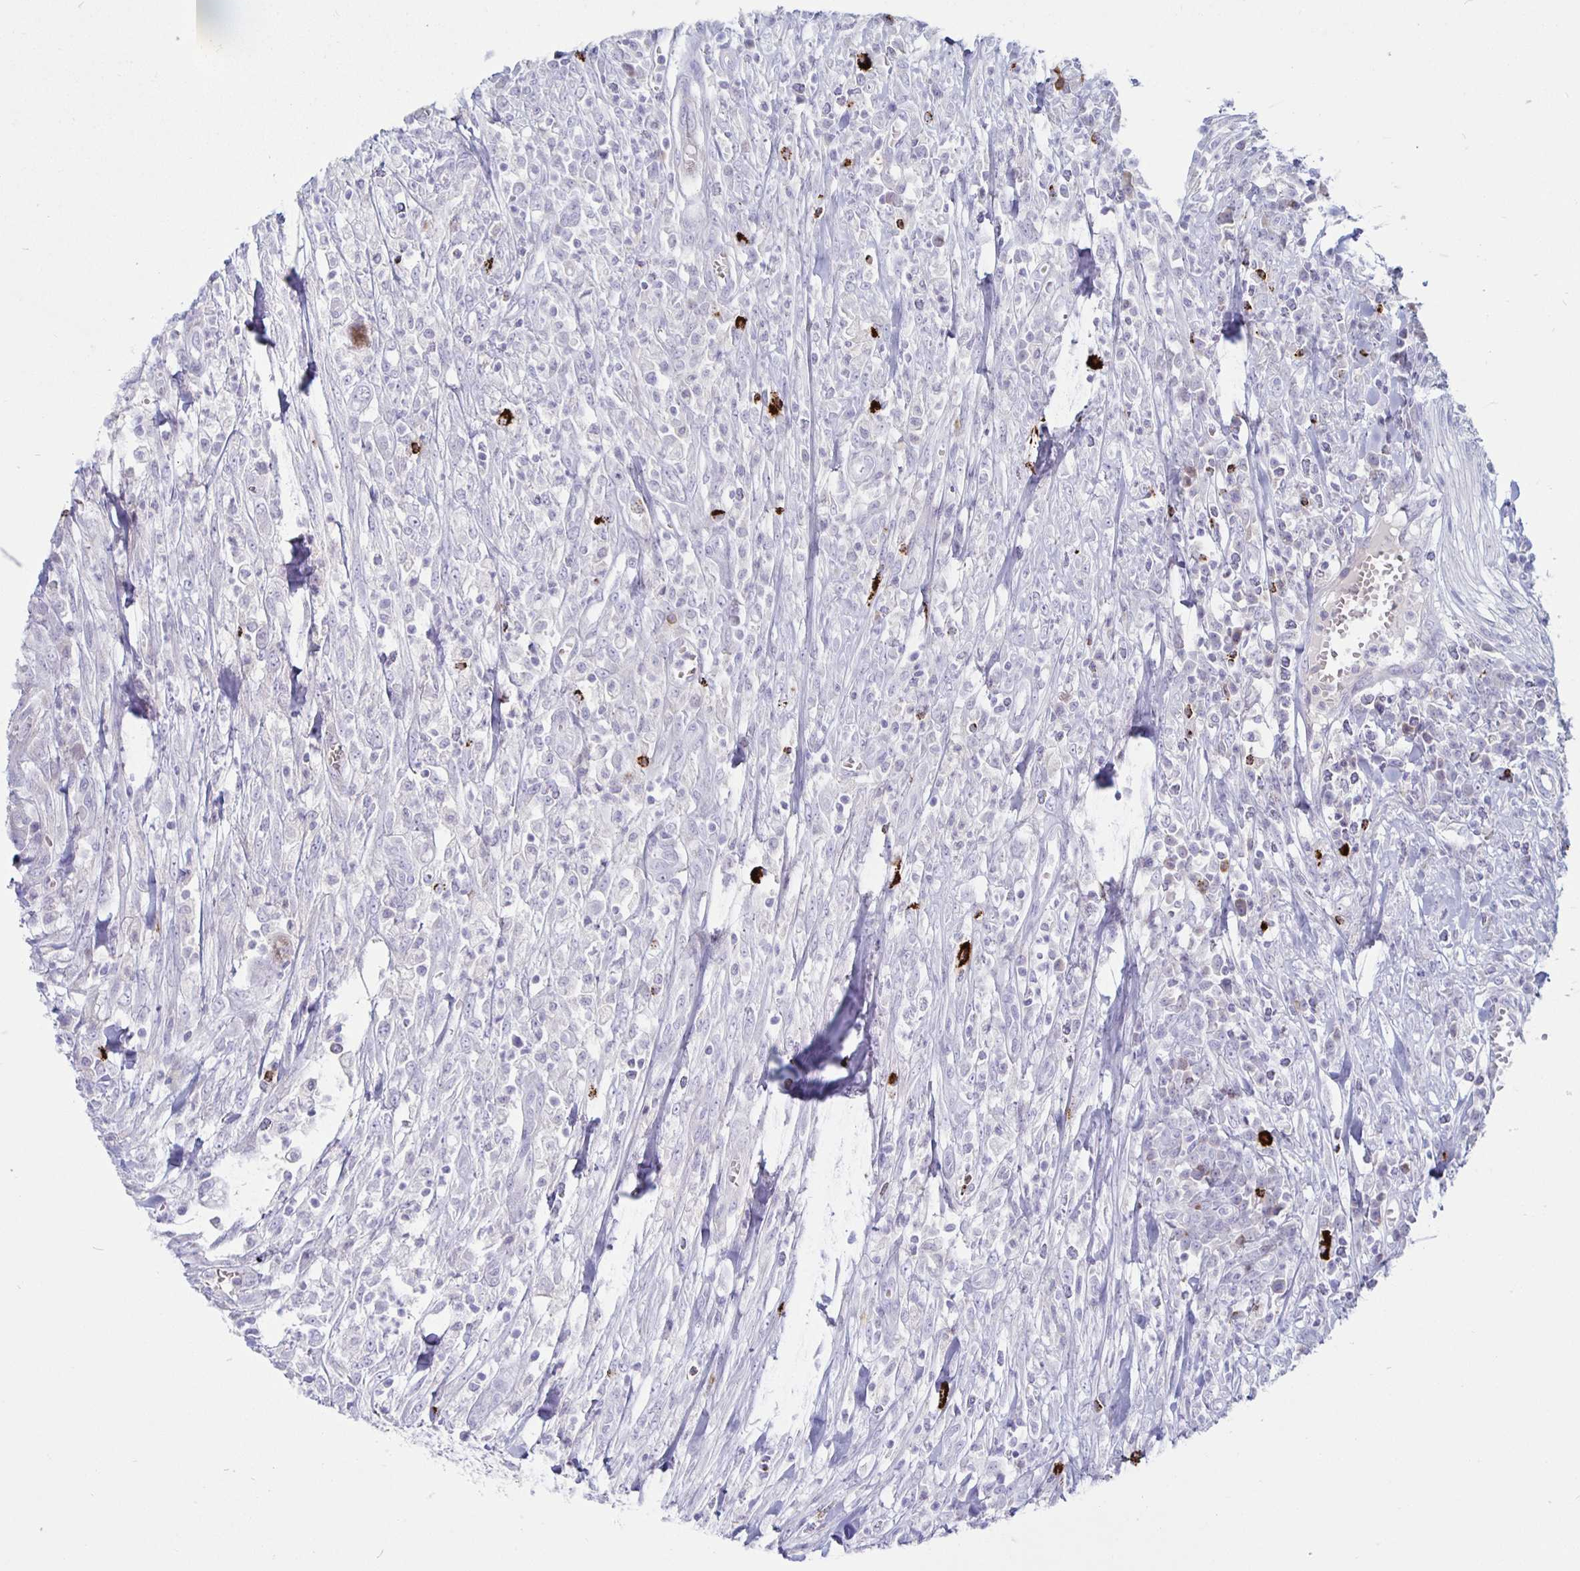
{"staining": {"intensity": "negative", "quantity": "none", "location": "none"}, "tissue": "colorectal cancer", "cell_type": "Tumor cells", "image_type": "cancer", "snomed": [{"axis": "morphology", "description": "Adenocarcinoma, NOS"}, {"axis": "topography", "description": "Colon"}], "caption": "Immunohistochemistry (IHC) of colorectal cancer (adenocarcinoma) demonstrates no expression in tumor cells.", "gene": "GZMK", "patient": {"sex": "male", "age": 65}}